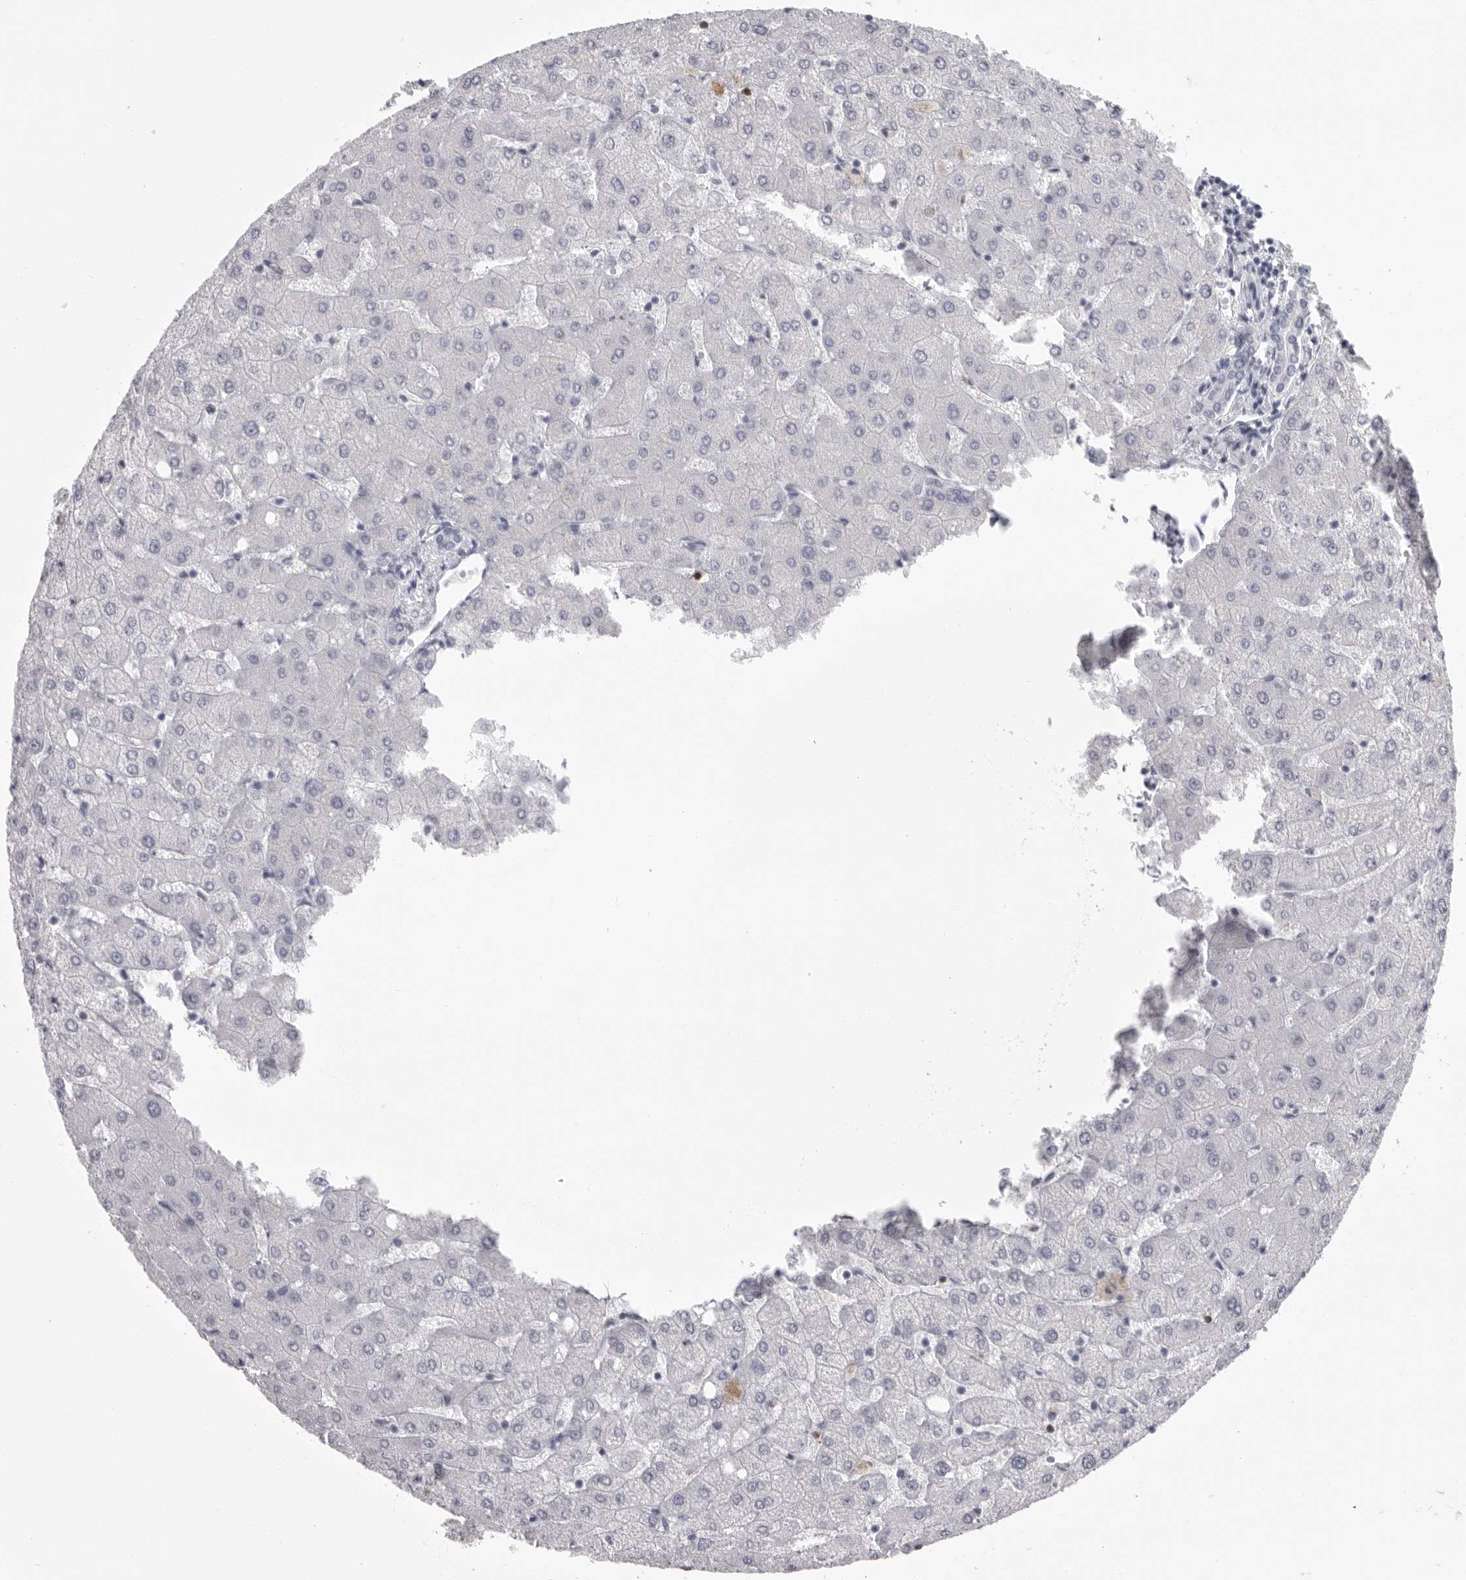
{"staining": {"intensity": "negative", "quantity": "none", "location": "none"}, "tissue": "liver", "cell_type": "Cholangiocytes", "image_type": "normal", "snomed": [{"axis": "morphology", "description": "Normal tissue, NOS"}, {"axis": "topography", "description": "Liver"}], "caption": "IHC image of unremarkable human liver stained for a protein (brown), which reveals no expression in cholangiocytes.", "gene": "GNLY", "patient": {"sex": "female", "age": 54}}